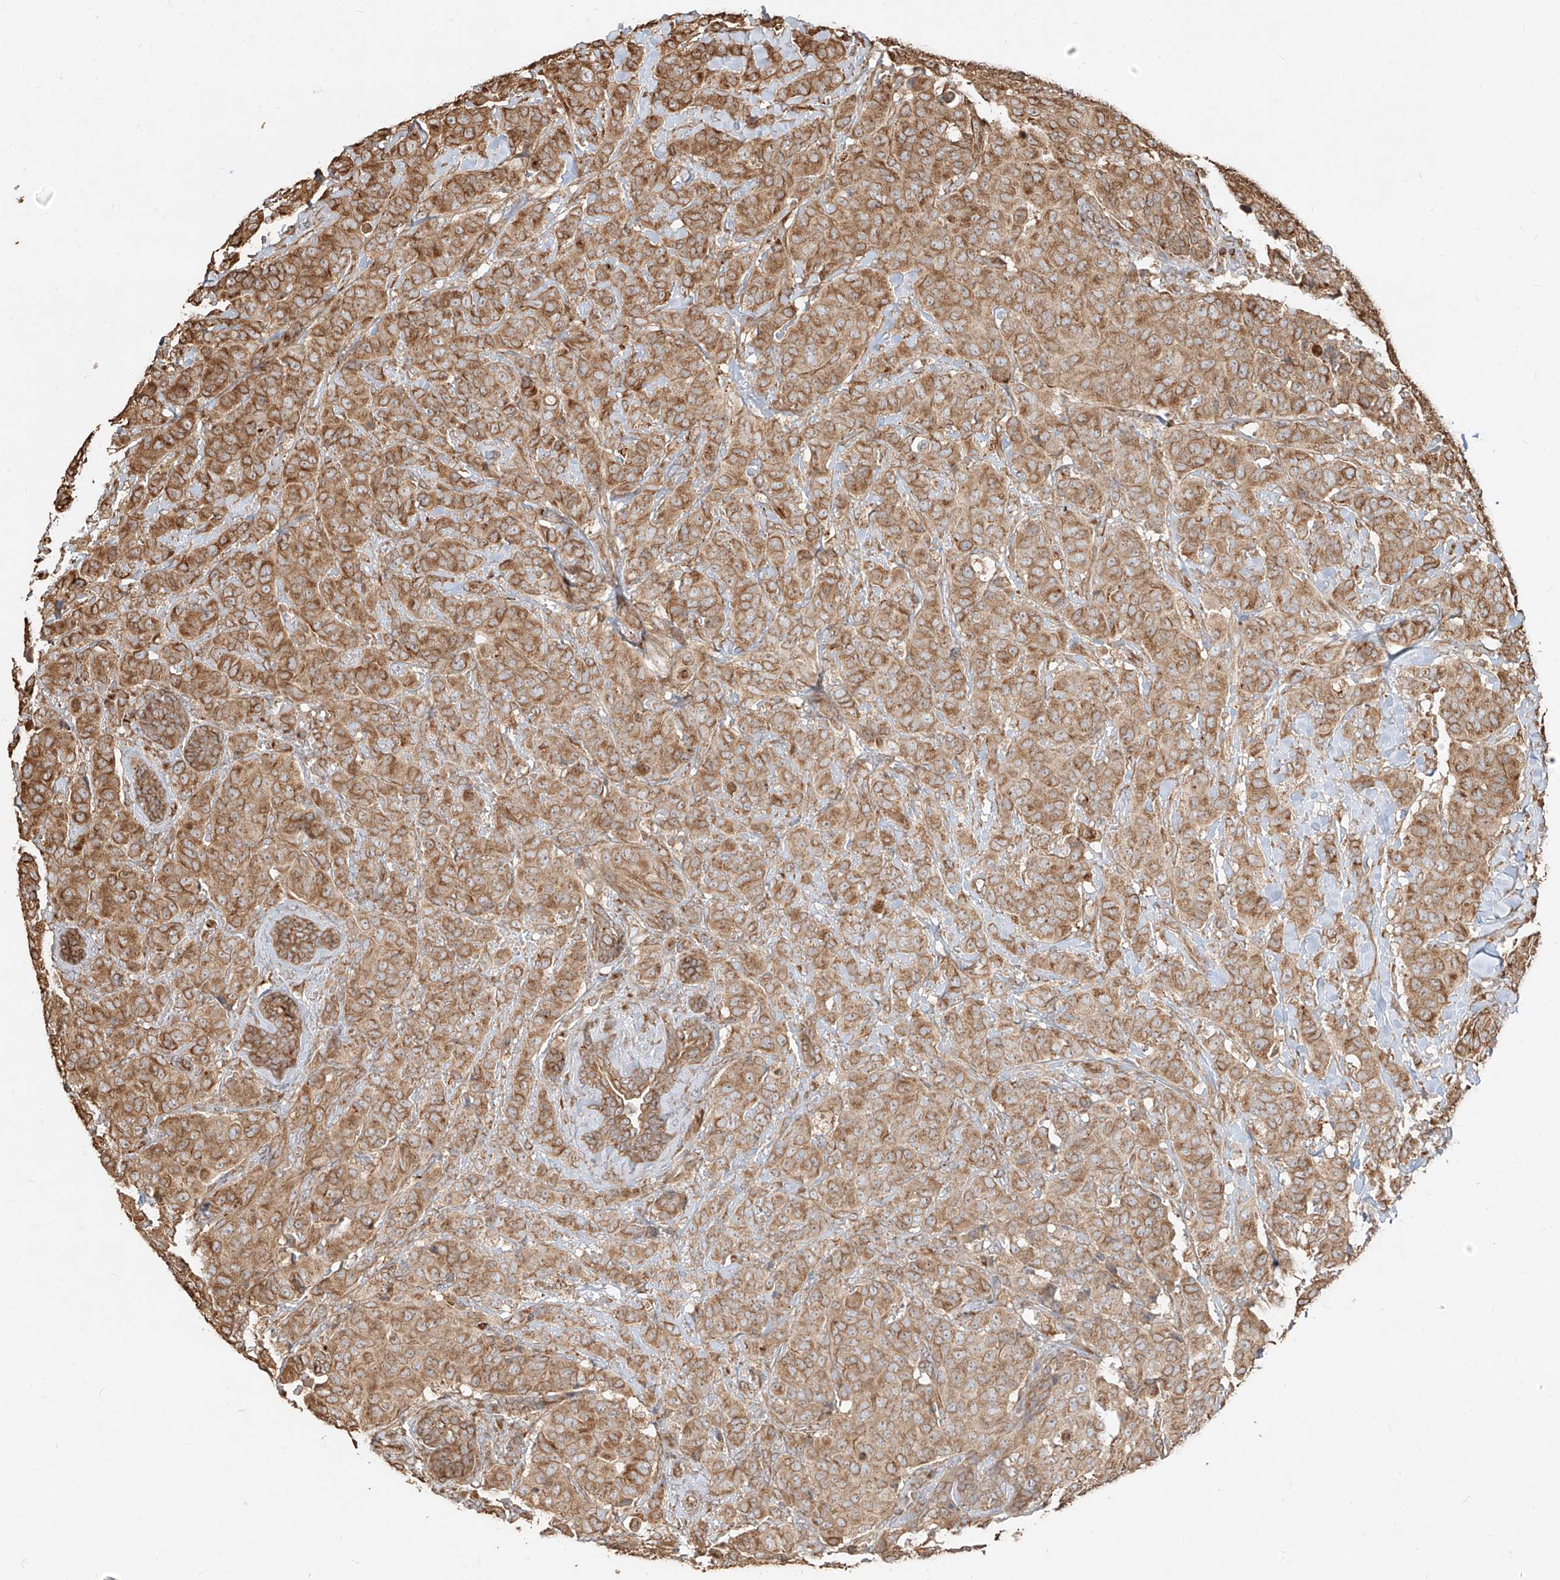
{"staining": {"intensity": "moderate", "quantity": ">75%", "location": "cytoplasmic/membranous"}, "tissue": "breast cancer", "cell_type": "Tumor cells", "image_type": "cancer", "snomed": [{"axis": "morphology", "description": "Normal tissue, NOS"}, {"axis": "morphology", "description": "Duct carcinoma"}, {"axis": "topography", "description": "Breast"}], "caption": "This histopathology image shows breast cancer (intraductal carcinoma) stained with IHC to label a protein in brown. The cytoplasmic/membranous of tumor cells show moderate positivity for the protein. Nuclei are counter-stained blue.", "gene": "EFNB1", "patient": {"sex": "female", "age": 40}}